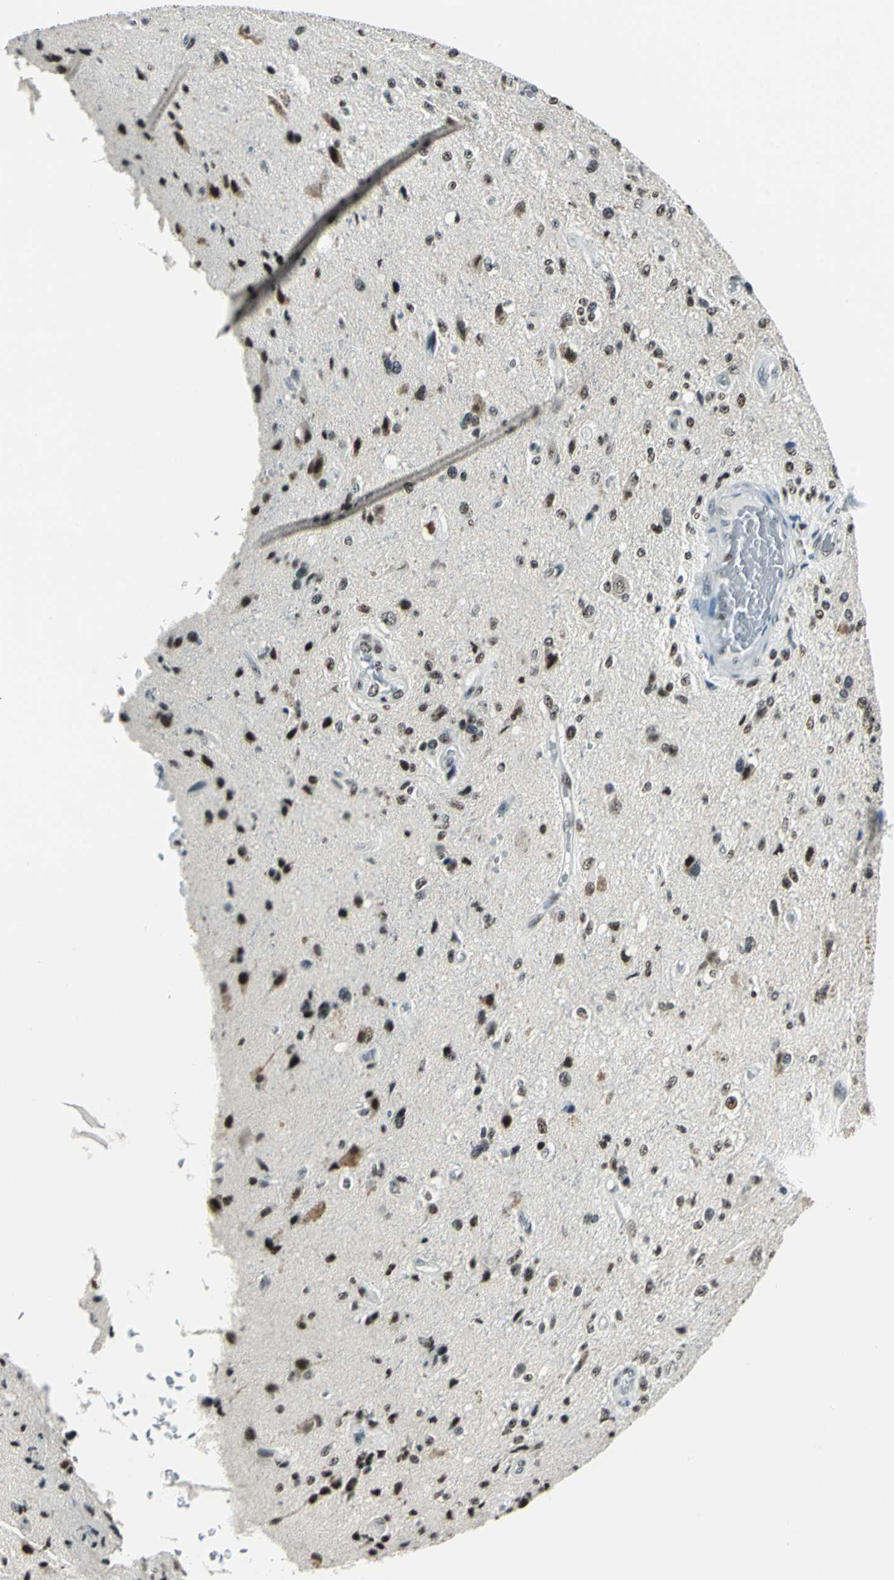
{"staining": {"intensity": "strong", "quantity": ">75%", "location": "nuclear"}, "tissue": "glioma", "cell_type": "Tumor cells", "image_type": "cancer", "snomed": [{"axis": "morphology", "description": "Normal tissue, NOS"}, {"axis": "morphology", "description": "Glioma, malignant, High grade"}, {"axis": "topography", "description": "Cerebral cortex"}], "caption": "DAB immunohistochemical staining of human glioma displays strong nuclear protein positivity in about >75% of tumor cells.", "gene": "KAT6B", "patient": {"sex": "male", "age": 77}}